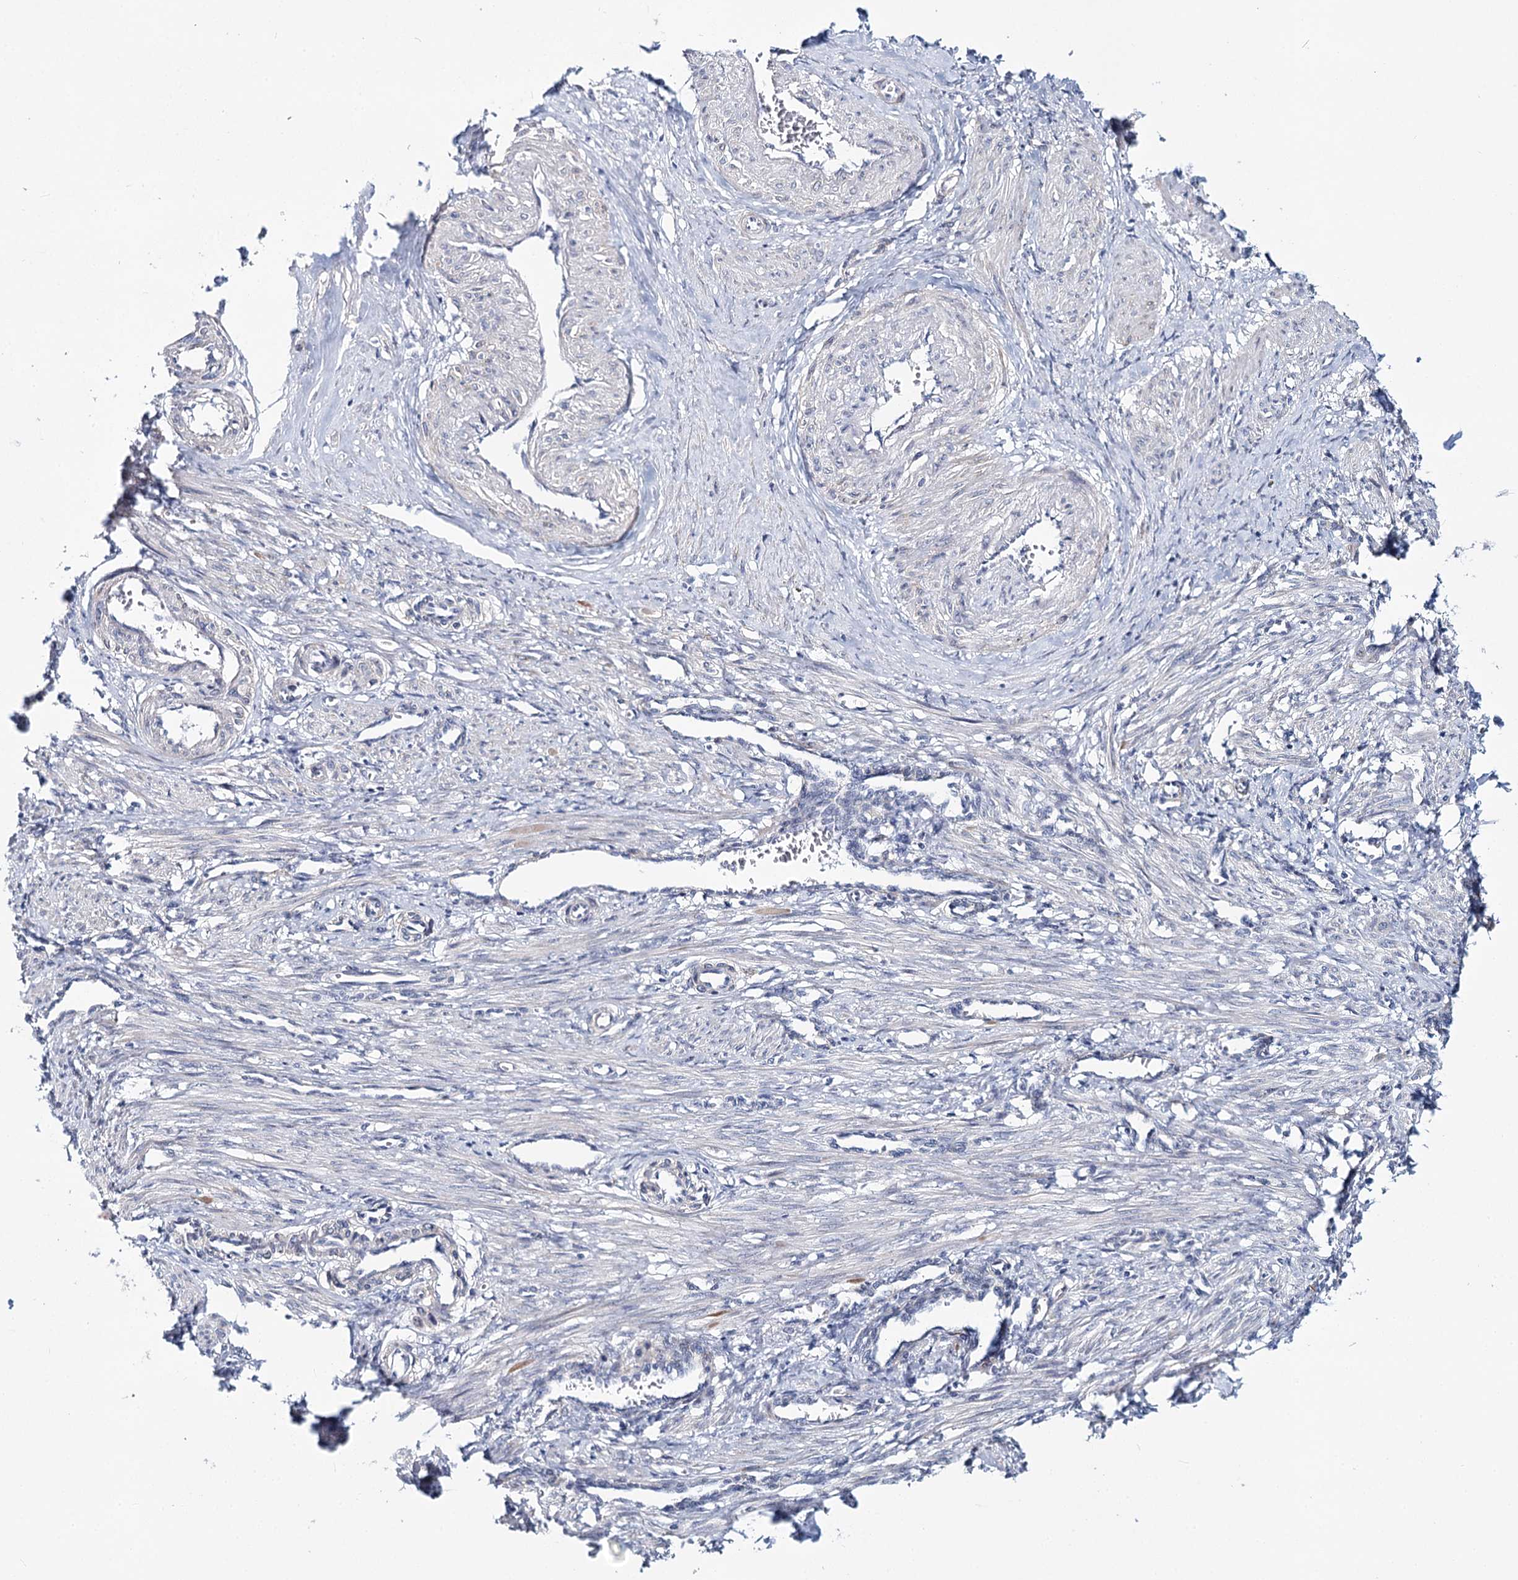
{"staining": {"intensity": "weak", "quantity": "25%-75%", "location": "cytoplasmic/membranous,nuclear"}, "tissue": "smooth muscle", "cell_type": "Smooth muscle cells", "image_type": "normal", "snomed": [{"axis": "morphology", "description": "Normal tissue, NOS"}, {"axis": "topography", "description": "Endometrium"}], "caption": "Protein staining by IHC displays weak cytoplasmic/membranous,nuclear expression in about 25%-75% of smooth muscle cells in unremarkable smooth muscle. (DAB = brown stain, brightfield microscopy at high magnification).", "gene": "TEX12", "patient": {"sex": "female", "age": 33}}